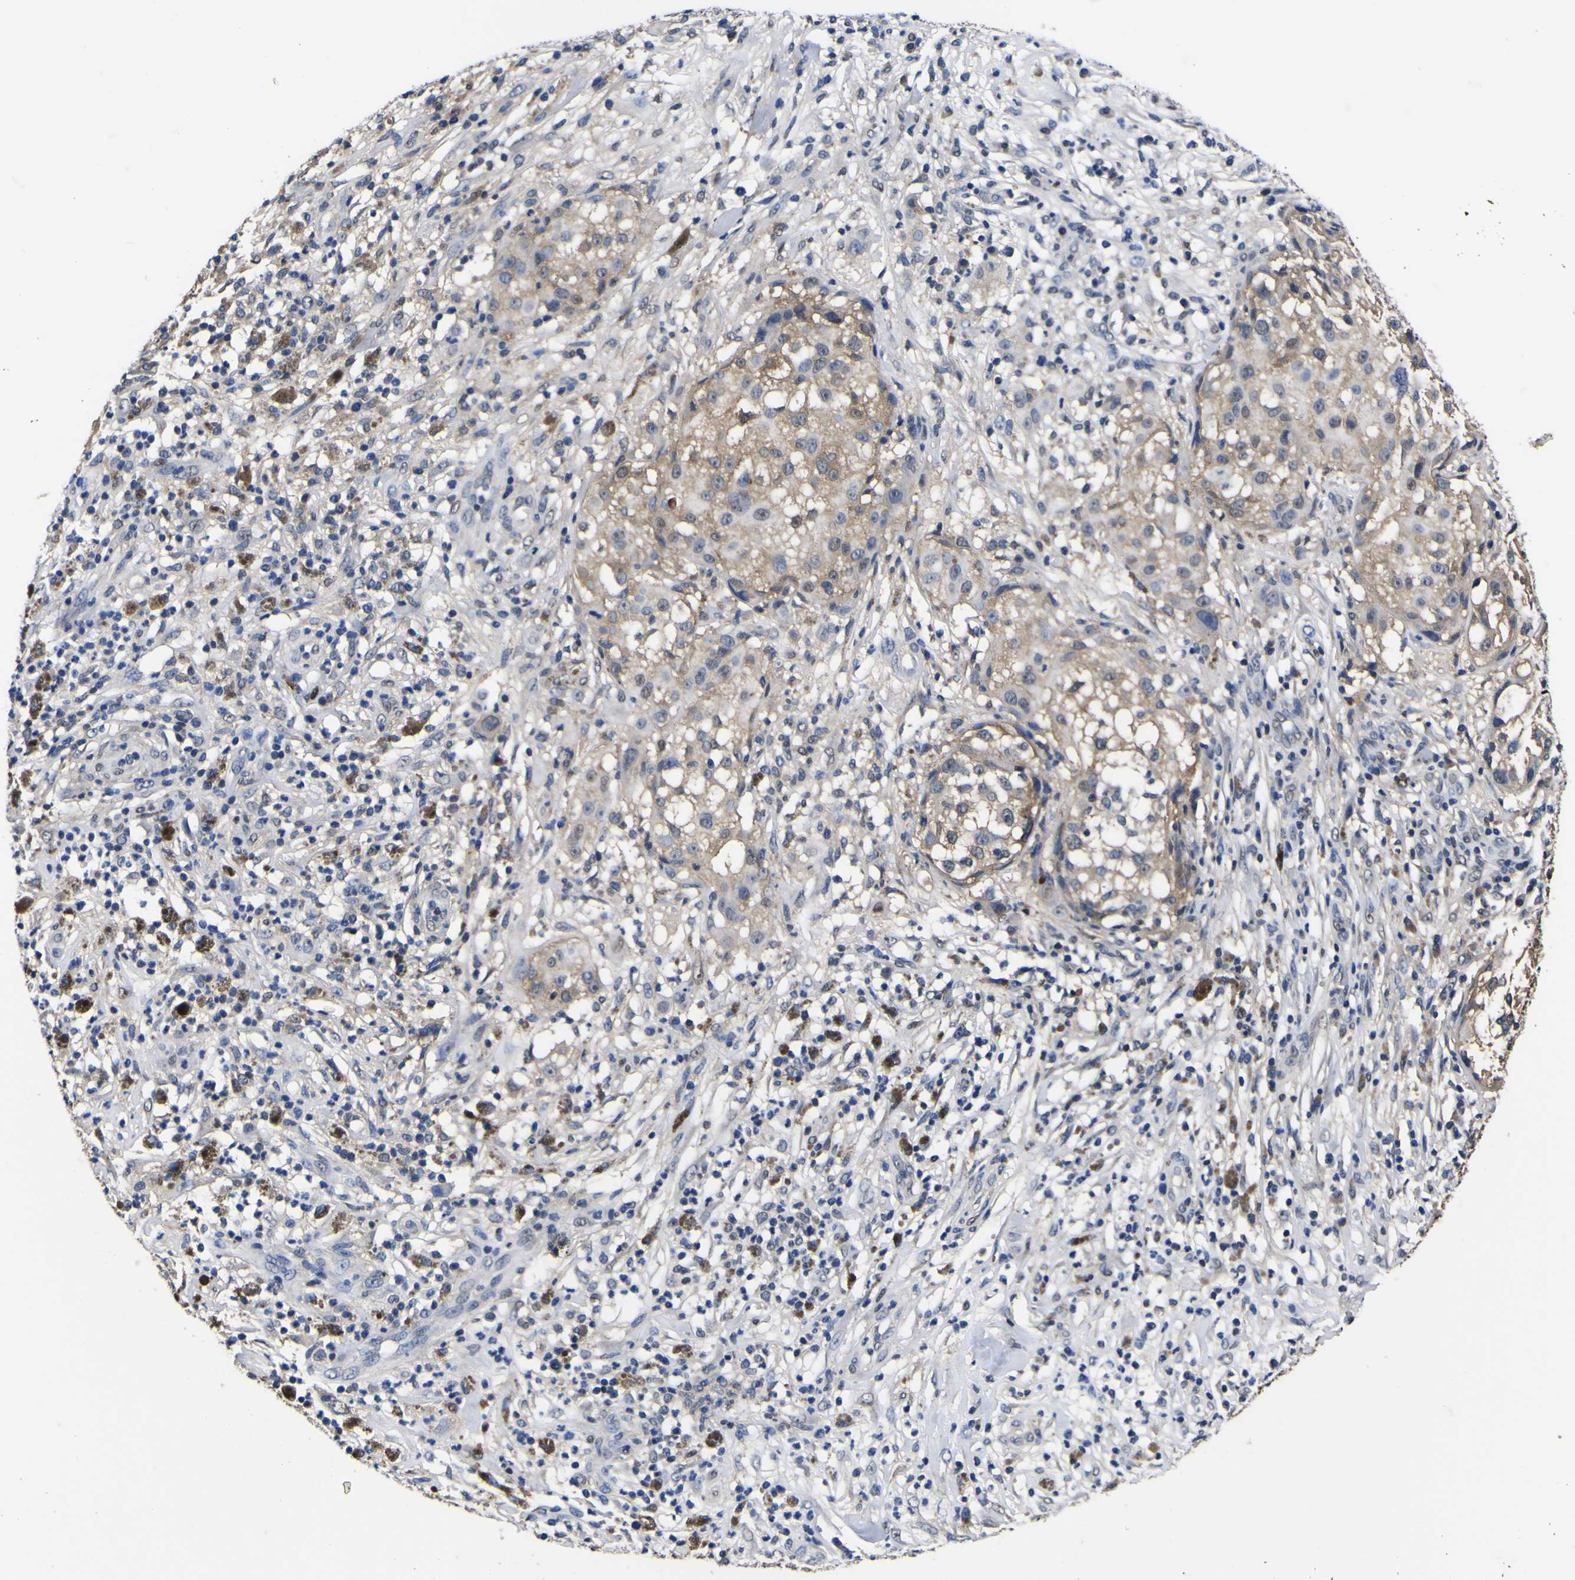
{"staining": {"intensity": "moderate", "quantity": "25%-75%", "location": "cytoplasmic/membranous"}, "tissue": "melanoma", "cell_type": "Tumor cells", "image_type": "cancer", "snomed": [{"axis": "morphology", "description": "Necrosis, NOS"}, {"axis": "morphology", "description": "Malignant melanoma, NOS"}, {"axis": "topography", "description": "Skin"}], "caption": "DAB (3,3'-diaminobenzidine) immunohistochemical staining of malignant melanoma displays moderate cytoplasmic/membranous protein expression in approximately 25%-75% of tumor cells. The protein of interest is shown in brown color, while the nuclei are stained blue.", "gene": "FAM110B", "patient": {"sex": "female", "age": 87}}